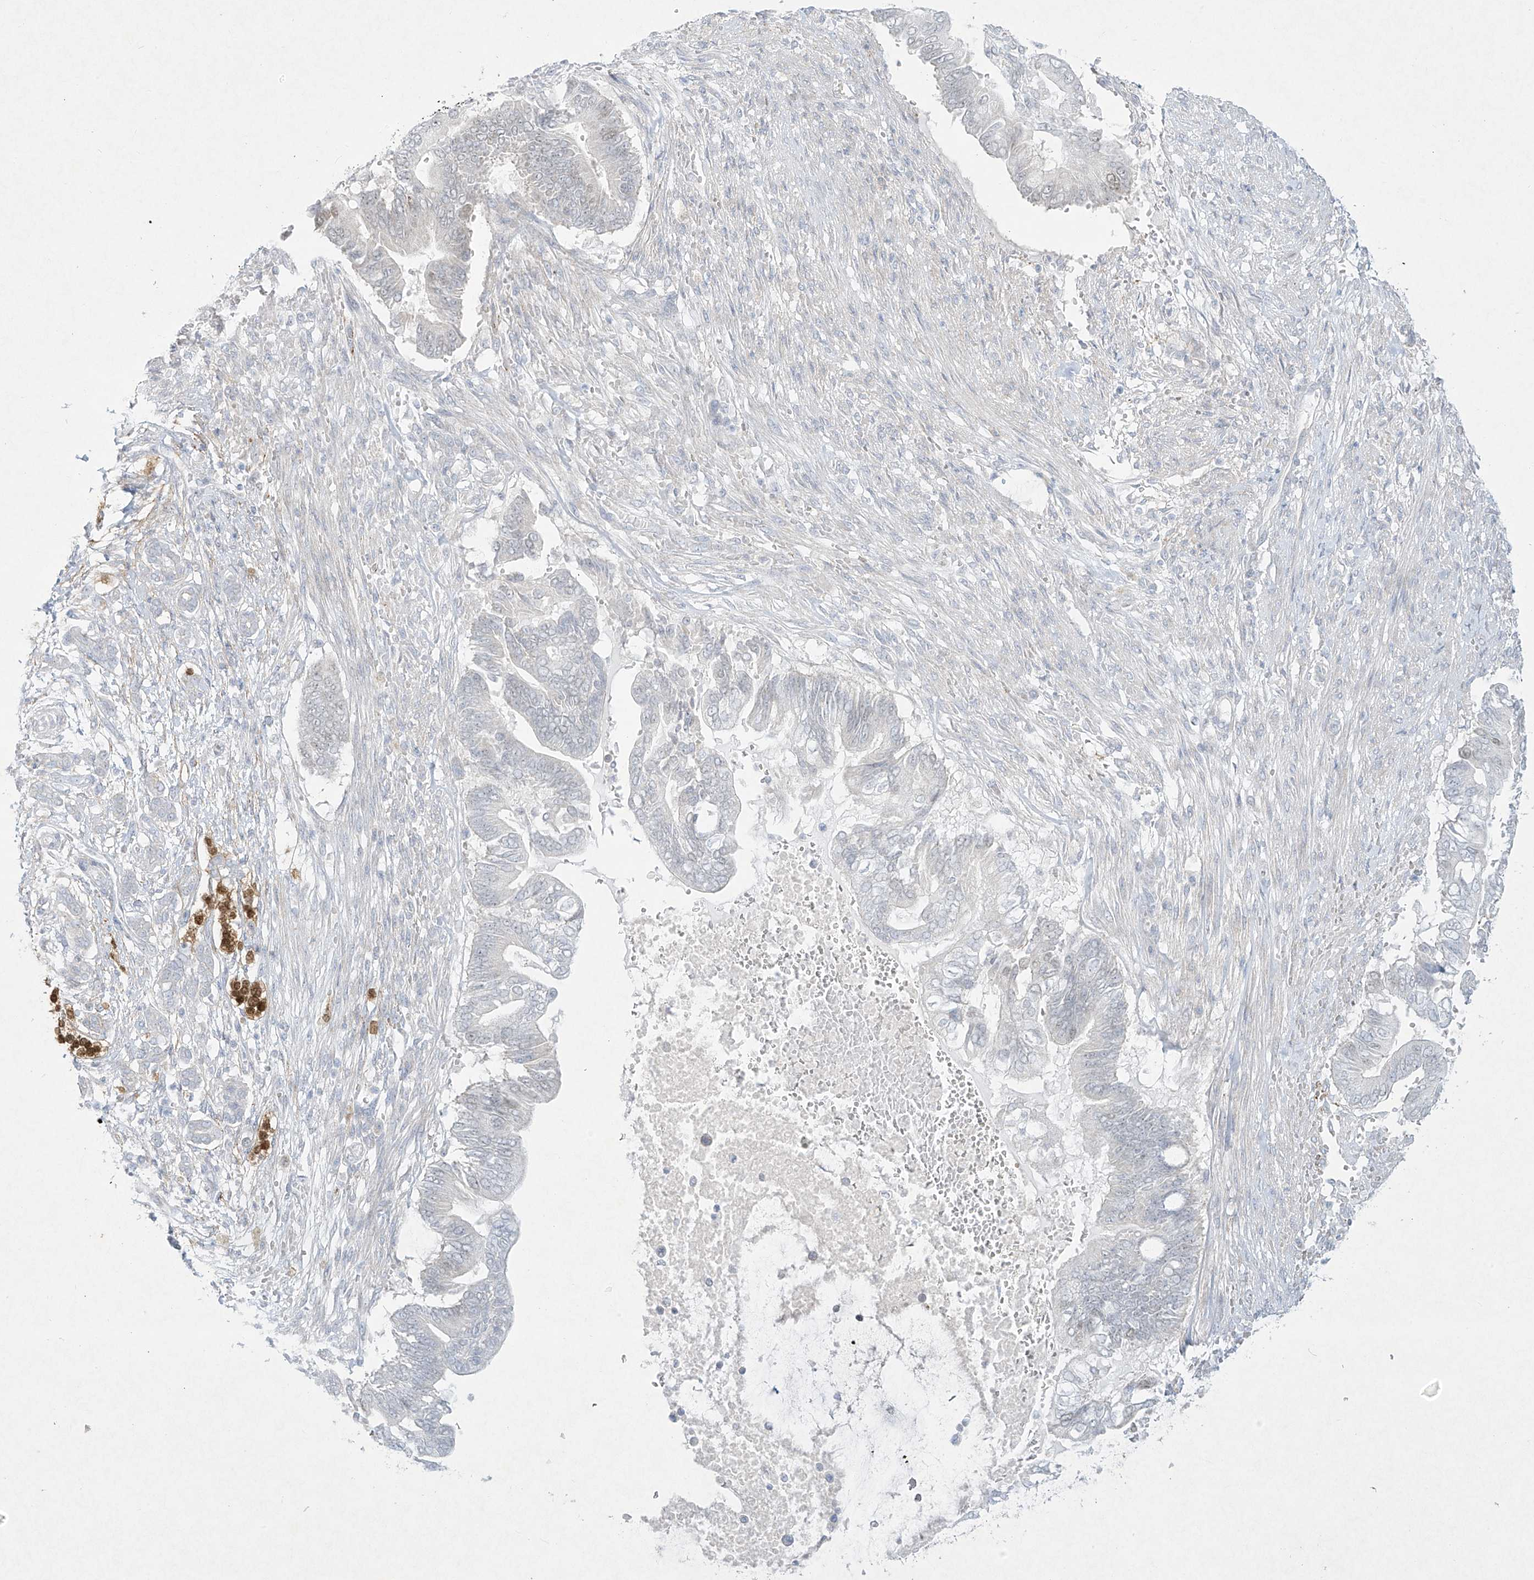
{"staining": {"intensity": "negative", "quantity": "none", "location": "none"}, "tissue": "pancreatic cancer", "cell_type": "Tumor cells", "image_type": "cancer", "snomed": [{"axis": "morphology", "description": "Adenocarcinoma, NOS"}, {"axis": "topography", "description": "Pancreas"}], "caption": "Tumor cells are negative for protein expression in human pancreatic cancer (adenocarcinoma).", "gene": "PAX6", "patient": {"sex": "male", "age": 68}}